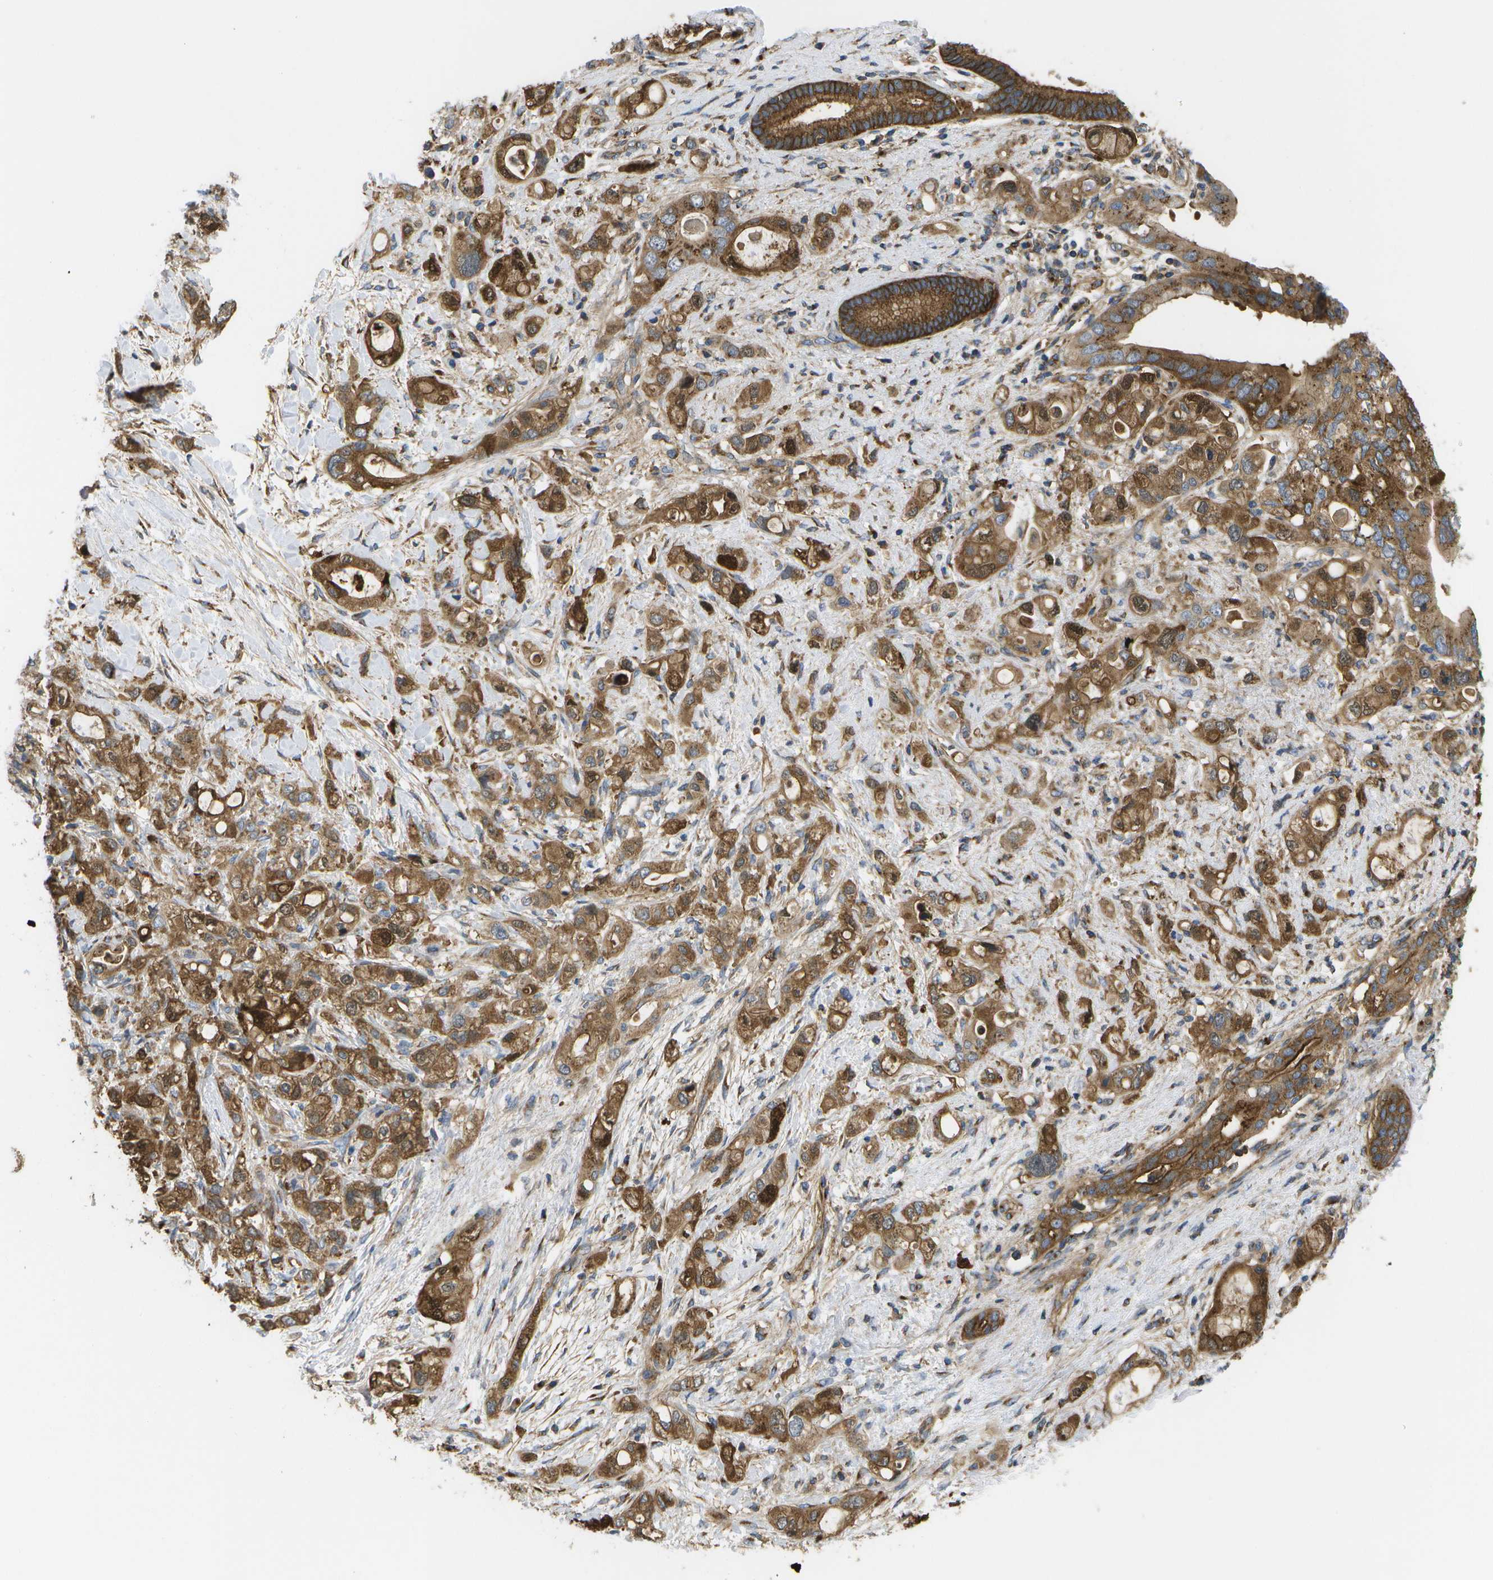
{"staining": {"intensity": "strong", "quantity": ">75%", "location": "cytoplasmic/membranous"}, "tissue": "pancreatic cancer", "cell_type": "Tumor cells", "image_type": "cancer", "snomed": [{"axis": "morphology", "description": "Adenocarcinoma, NOS"}, {"axis": "topography", "description": "Pancreas"}], "caption": "A histopathology image showing strong cytoplasmic/membranous positivity in approximately >75% of tumor cells in adenocarcinoma (pancreatic), as visualized by brown immunohistochemical staining.", "gene": "BST2", "patient": {"sex": "female", "age": 56}}